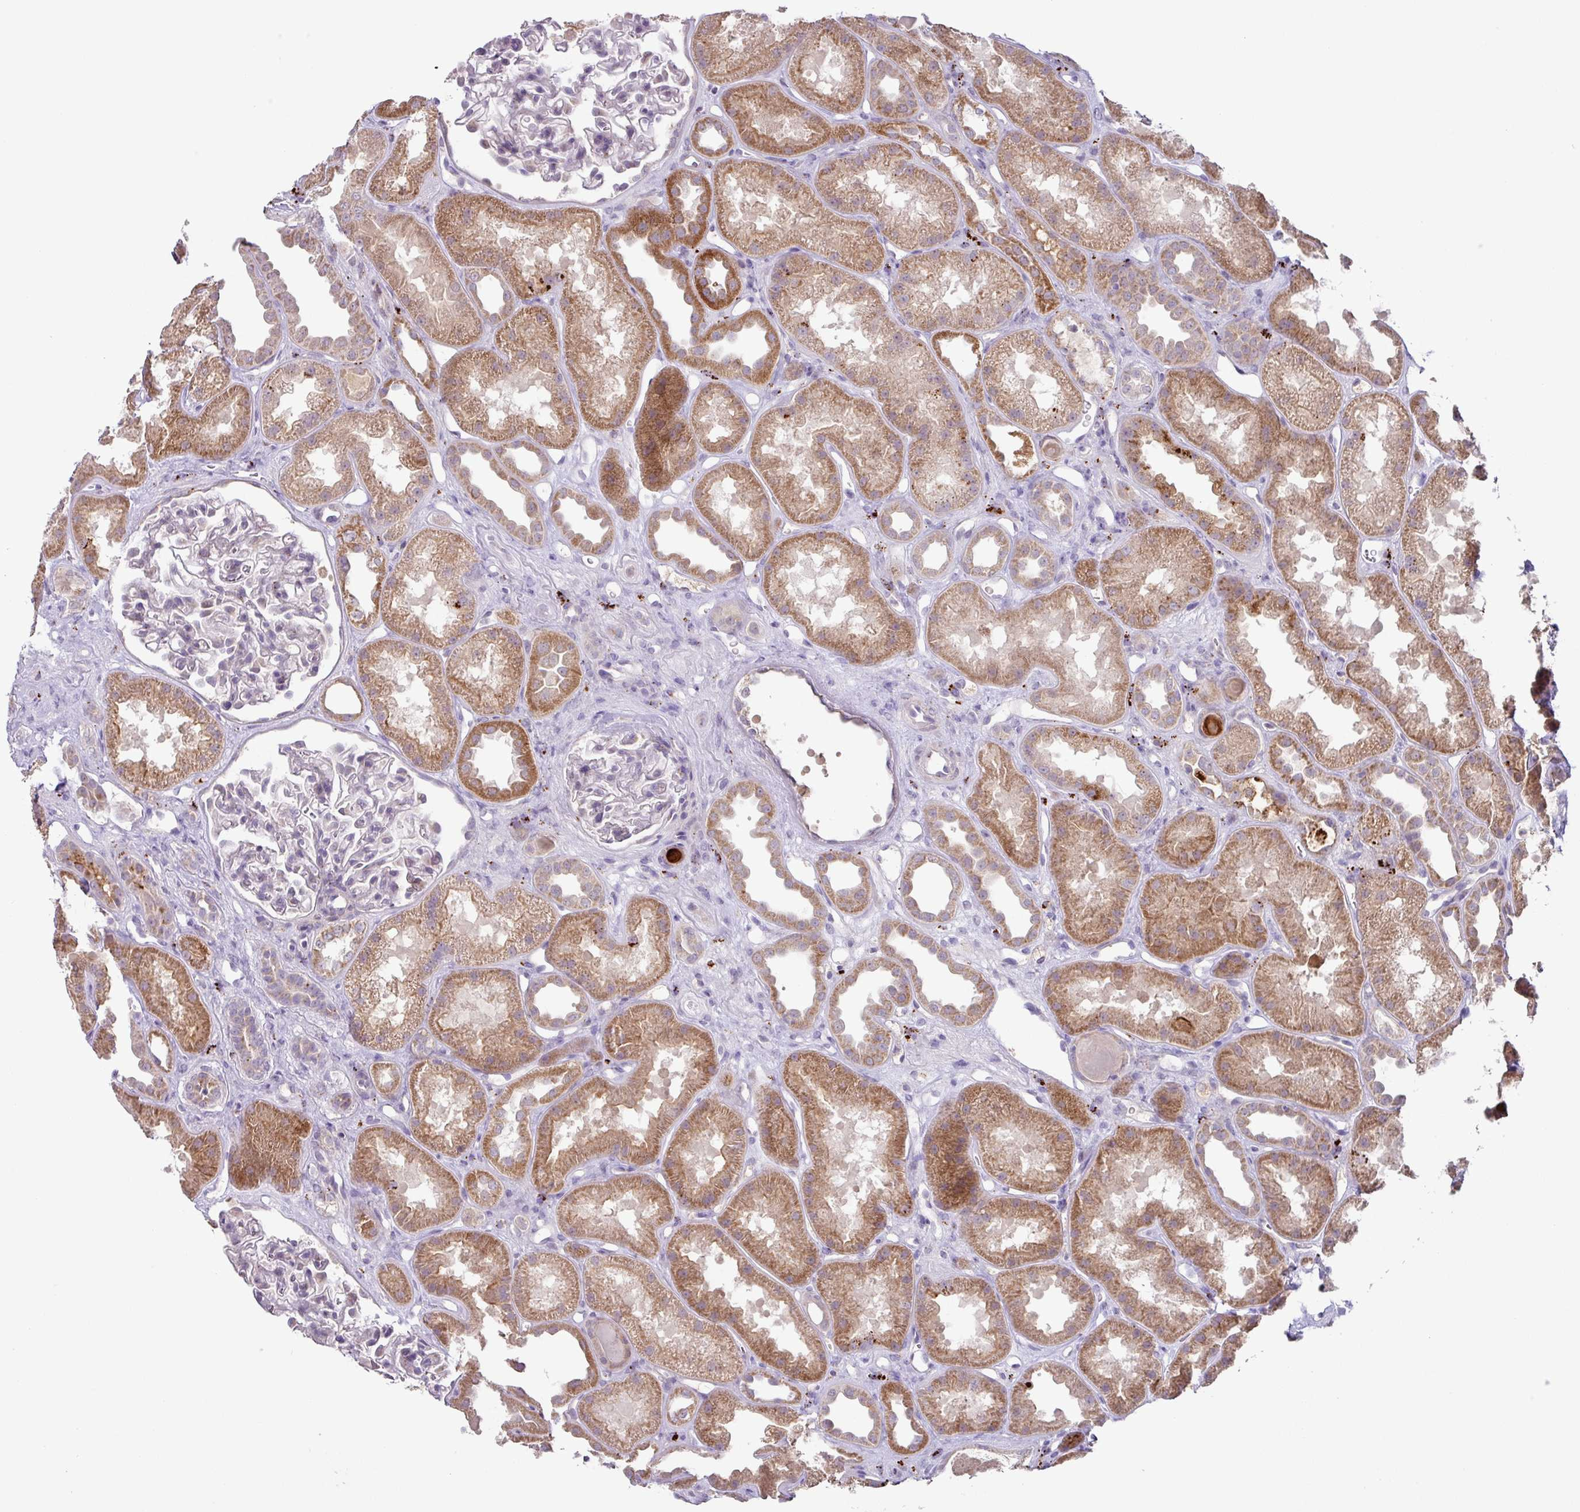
{"staining": {"intensity": "negative", "quantity": "none", "location": "none"}, "tissue": "kidney", "cell_type": "Cells in glomeruli", "image_type": "normal", "snomed": [{"axis": "morphology", "description": "Normal tissue, NOS"}, {"axis": "topography", "description": "Kidney"}], "caption": "The IHC micrograph has no significant expression in cells in glomeruli of kidney. (Brightfield microscopy of DAB immunohistochemistry (IHC) at high magnification).", "gene": "PLEKHH3", "patient": {"sex": "male", "age": 61}}